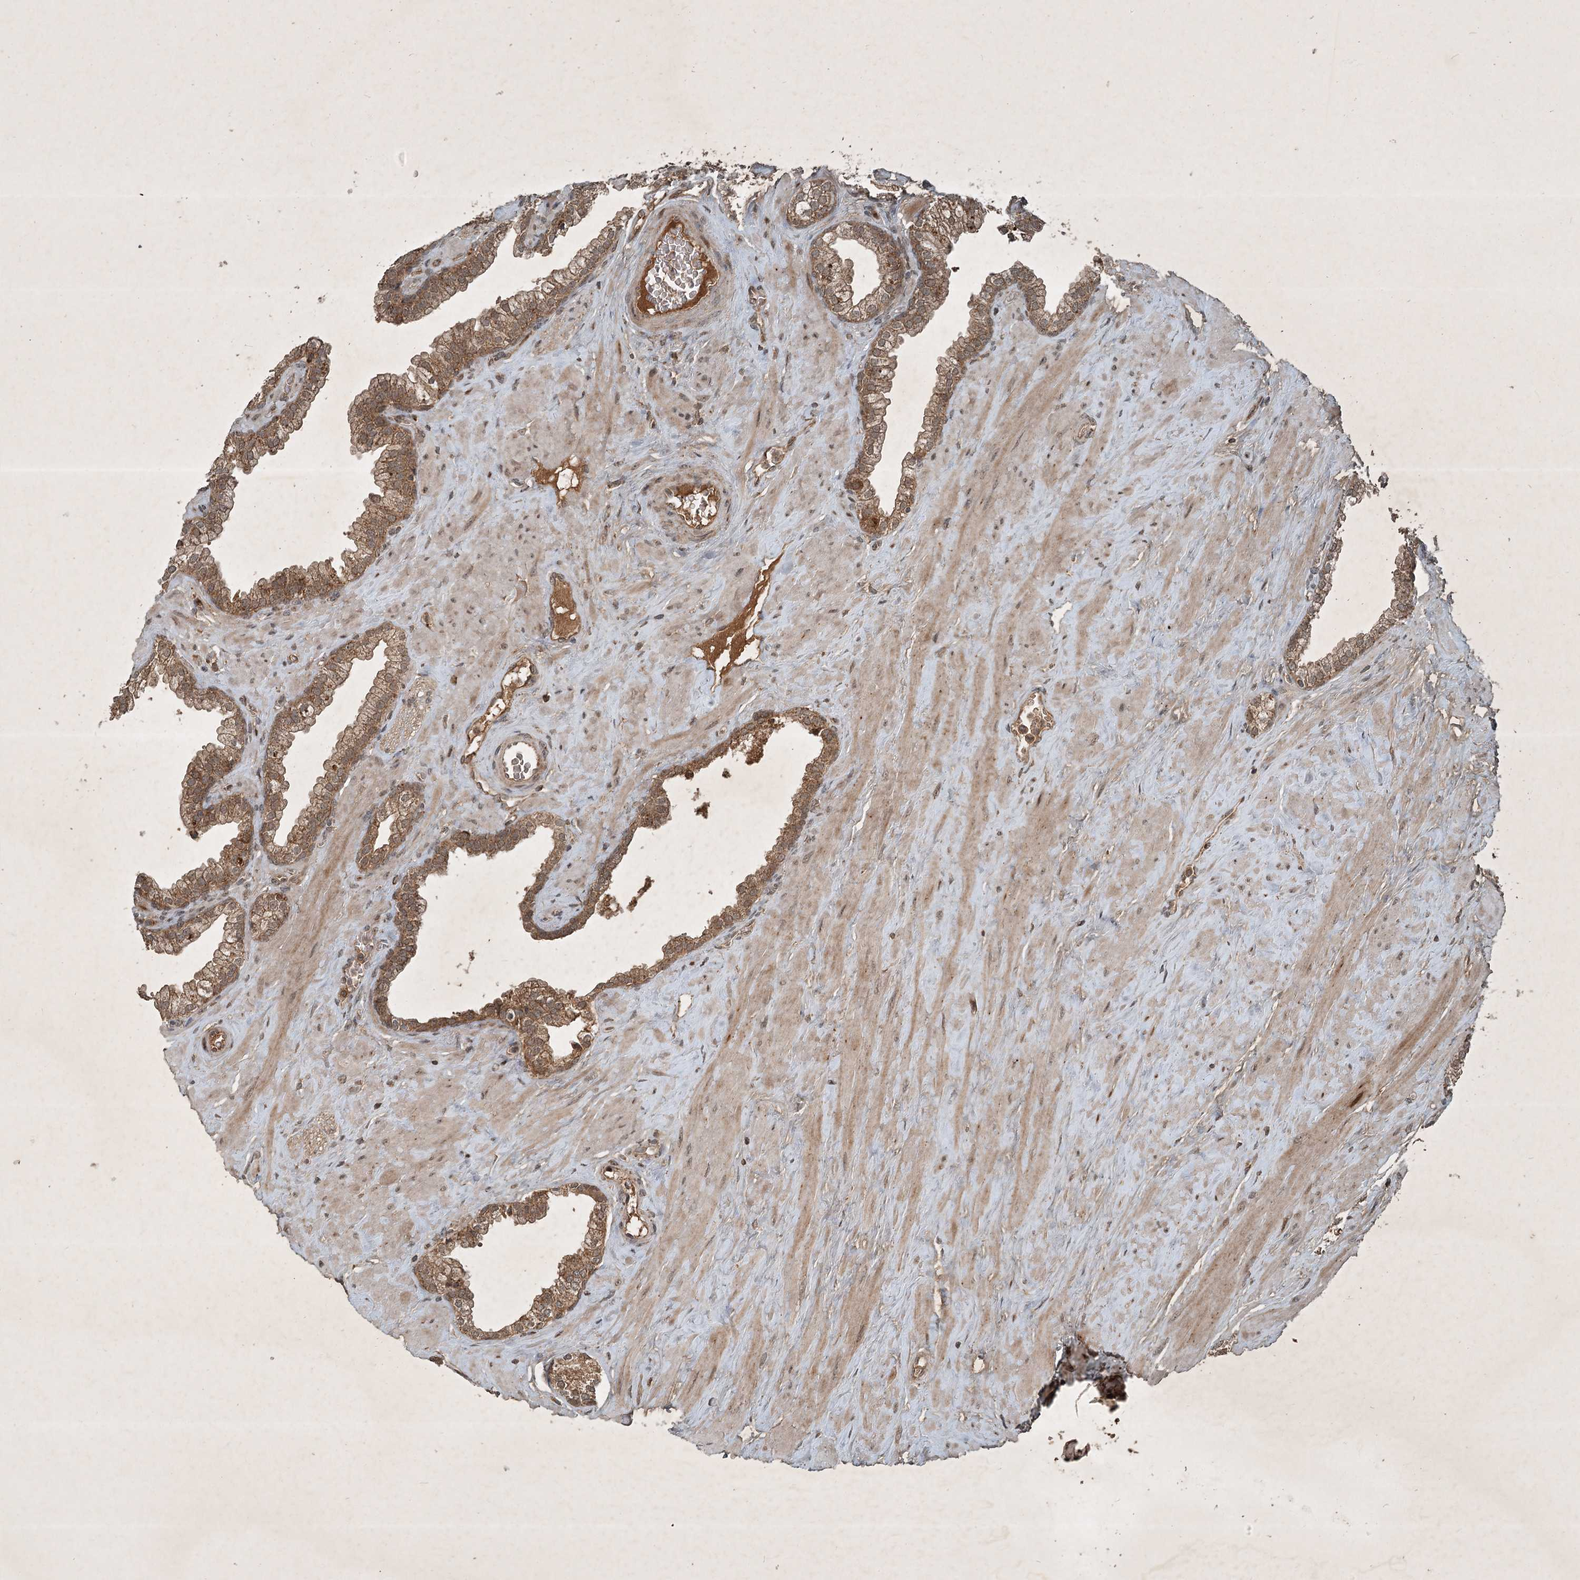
{"staining": {"intensity": "moderate", "quantity": ">75%", "location": "cytoplasmic/membranous"}, "tissue": "prostate", "cell_type": "Glandular cells", "image_type": "normal", "snomed": [{"axis": "morphology", "description": "Normal tissue, NOS"}, {"axis": "morphology", "description": "Urothelial carcinoma, Low grade"}, {"axis": "topography", "description": "Urinary bladder"}, {"axis": "topography", "description": "Prostate"}], "caption": "IHC micrograph of benign prostate: prostate stained using immunohistochemistry reveals medium levels of moderate protein expression localized specifically in the cytoplasmic/membranous of glandular cells, appearing as a cytoplasmic/membranous brown color.", "gene": "UNC93A", "patient": {"sex": "male", "age": 60}}